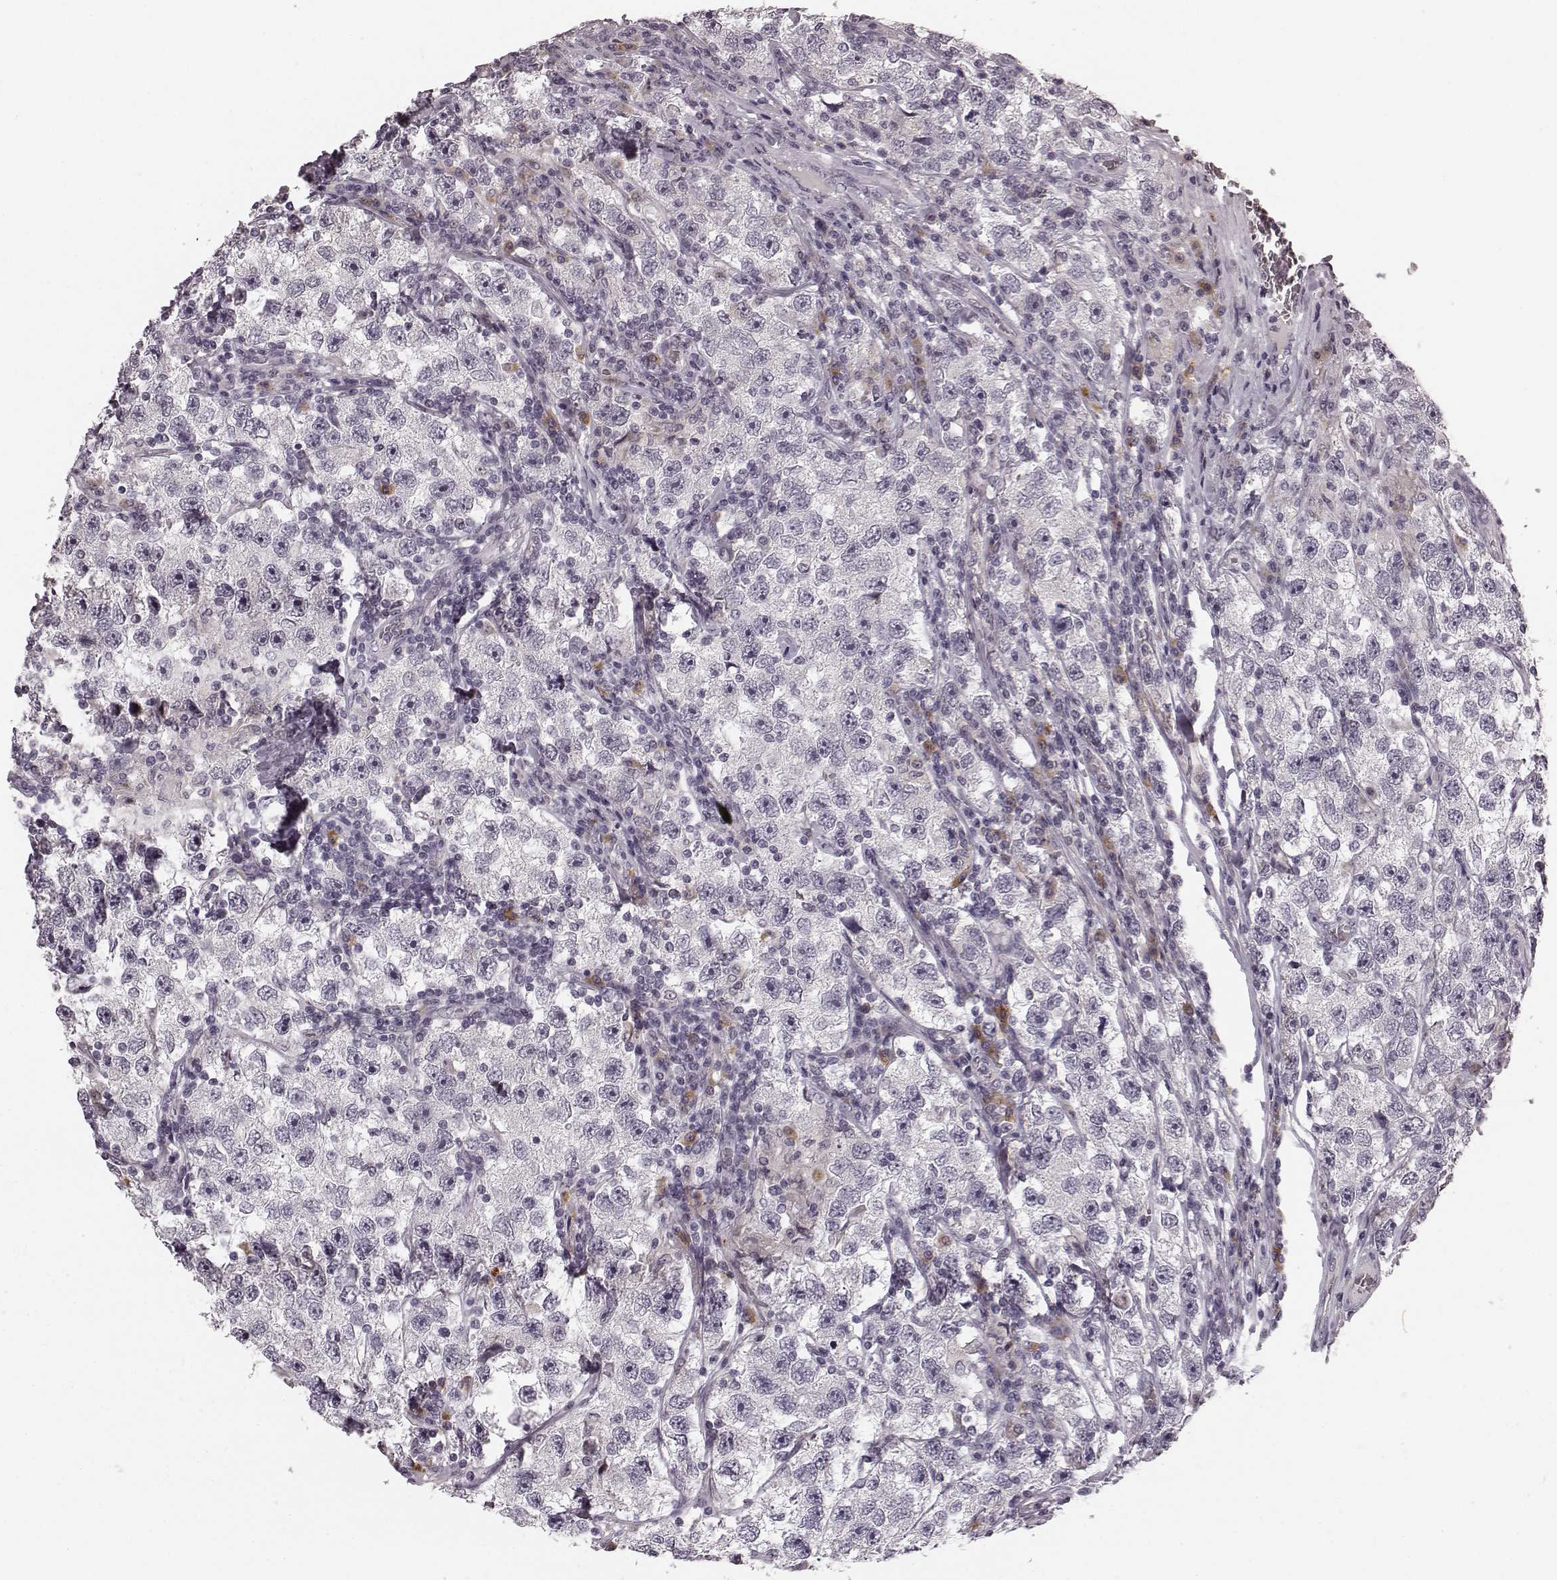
{"staining": {"intensity": "negative", "quantity": "none", "location": "none"}, "tissue": "testis cancer", "cell_type": "Tumor cells", "image_type": "cancer", "snomed": [{"axis": "morphology", "description": "Seminoma, NOS"}, {"axis": "topography", "description": "Testis"}], "caption": "The photomicrograph demonstrates no staining of tumor cells in testis seminoma. (Immunohistochemistry, brightfield microscopy, high magnification).", "gene": "FAM234B", "patient": {"sex": "male", "age": 26}}